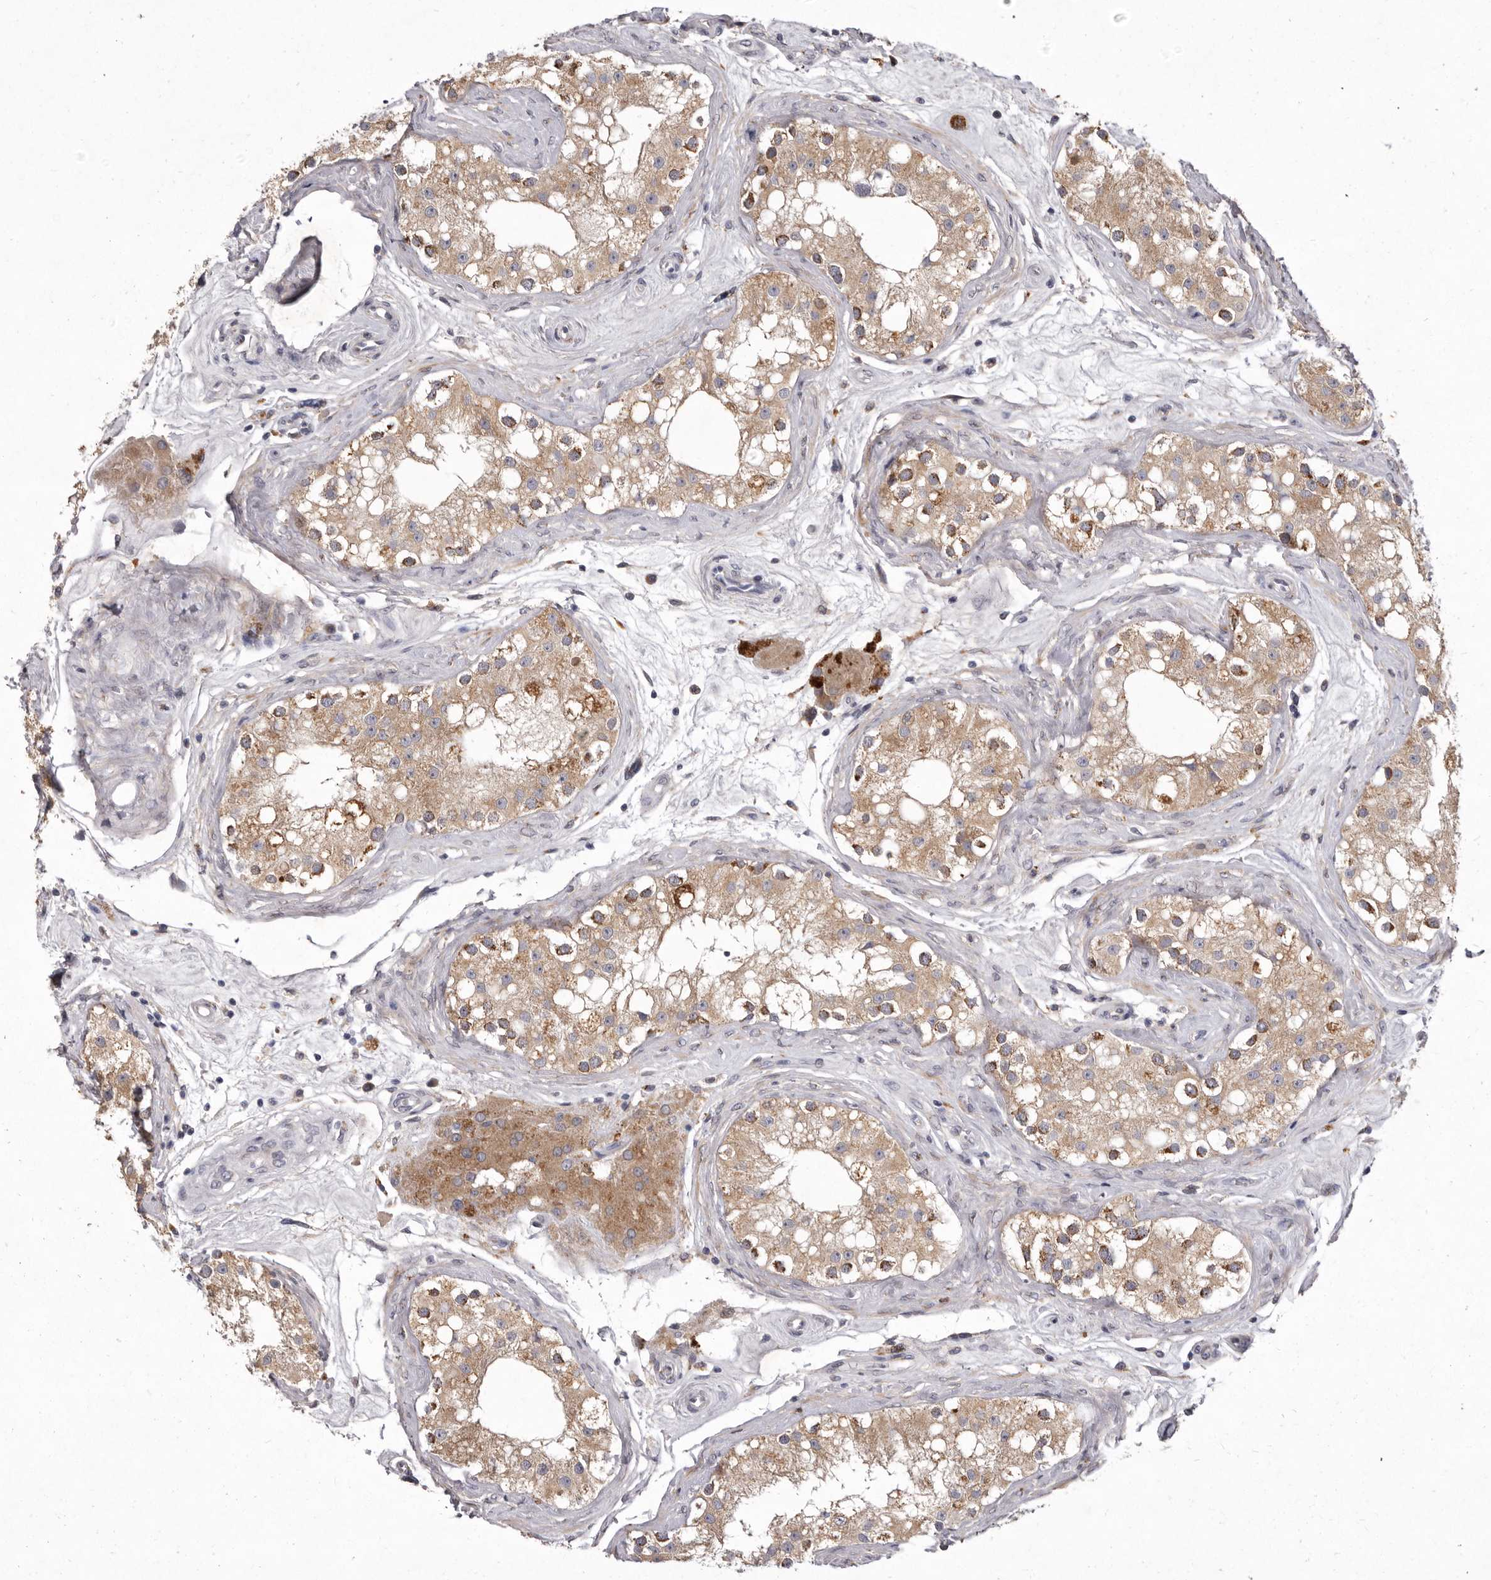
{"staining": {"intensity": "moderate", "quantity": "25%-75%", "location": "cytoplasmic/membranous"}, "tissue": "testis", "cell_type": "Cells in seminiferous ducts", "image_type": "normal", "snomed": [{"axis": "morphology", "description": "Normal tissue, NOS"}, {"axis": "topography", "description": "Testis"}], "caption": "Immunohistochemistry (IHC) of benign testis shows medium levels of moderate cytoplasmic/membranous positivity in about 25%-75% of cells in seminiferous ducts.", "gene": "P2RX6", "patient": {"sex": "male", "age": 84}}